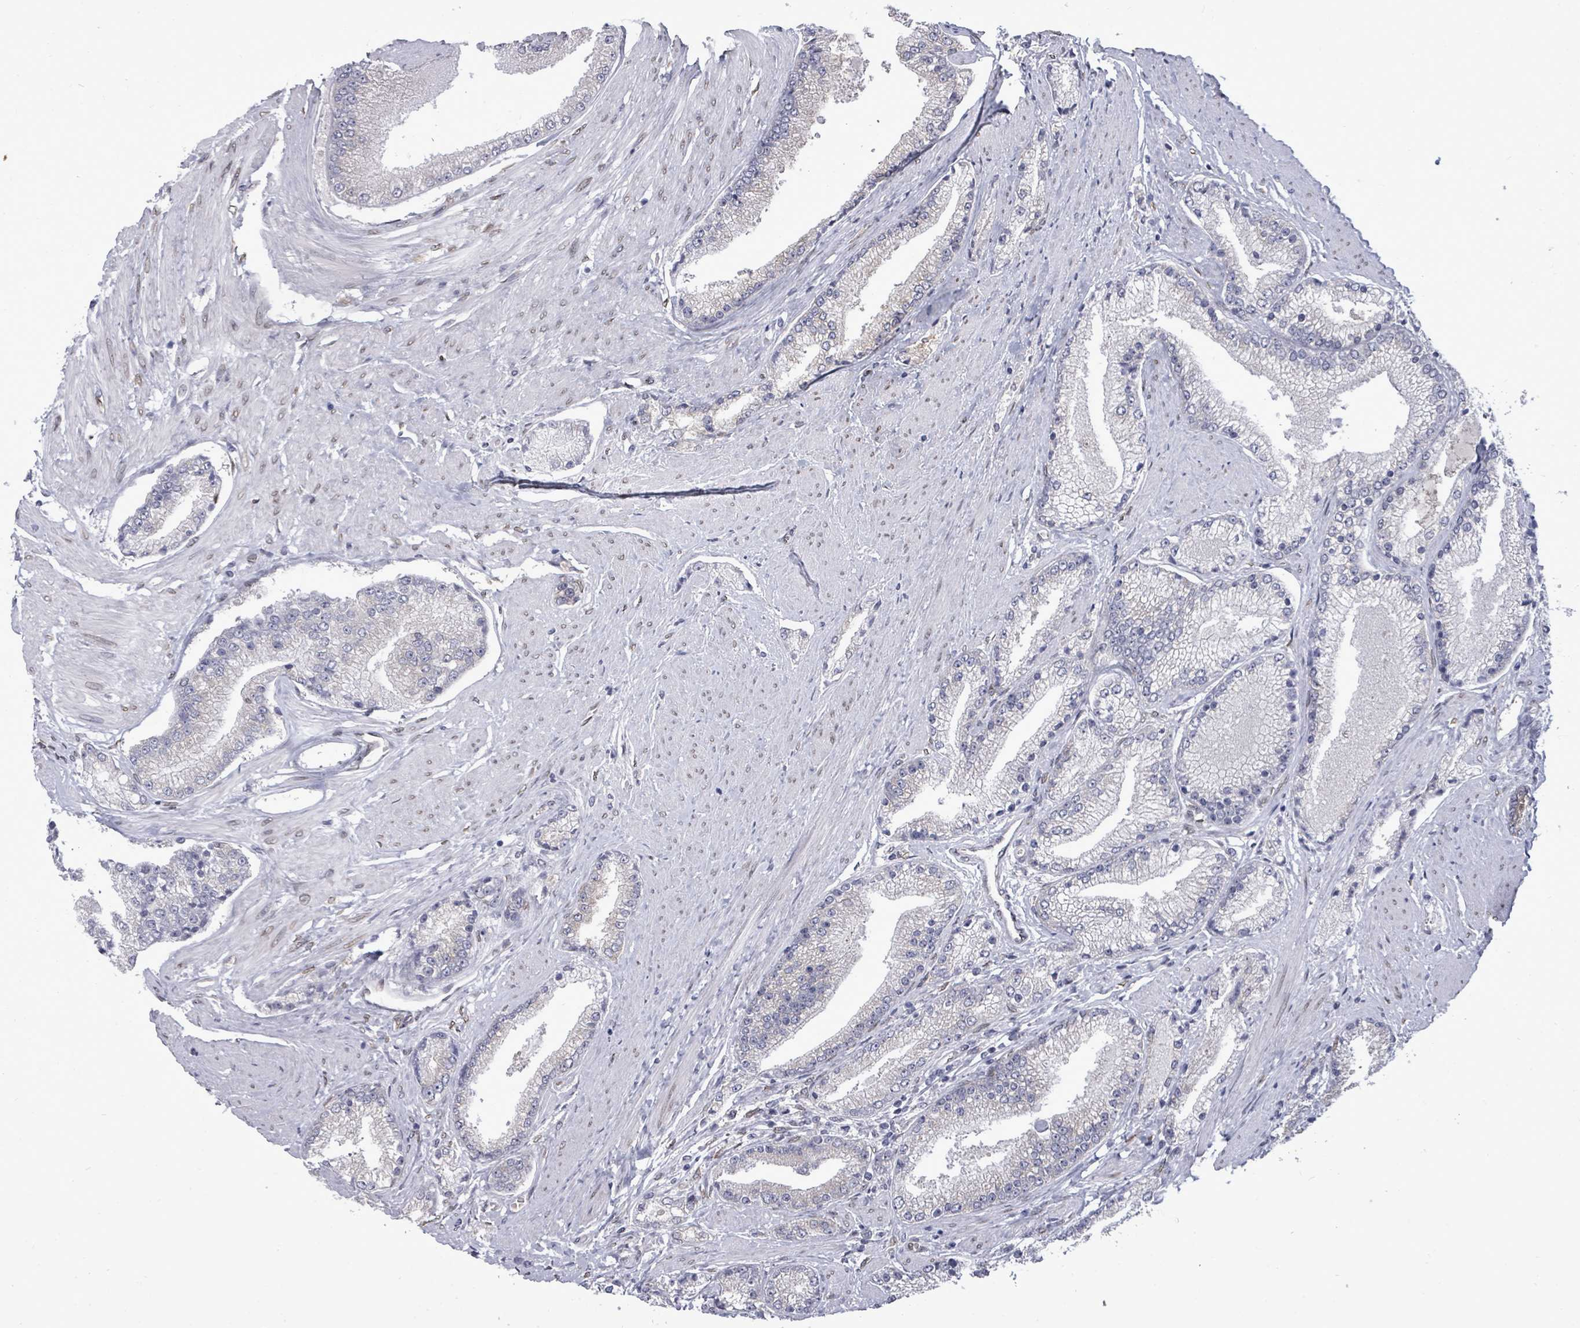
{"staining": {"intensity": "negative", "quantity": "none", "location": "none"}, "tissue": "prostate cancer", "cell_type": "Tumor cells", "image_type": "cancer", "snomed": [{"axis": "morphology", "description": "Adenocarcinoma, High grade"}, {"axis": "topography", "description": "Prostate"}], "caption": "This is an IHC image of prostate cancer. There is no positivity in tumor cells.", "gene": "ARFGAP1", "patient": {"sex": "male", "age": 67}}